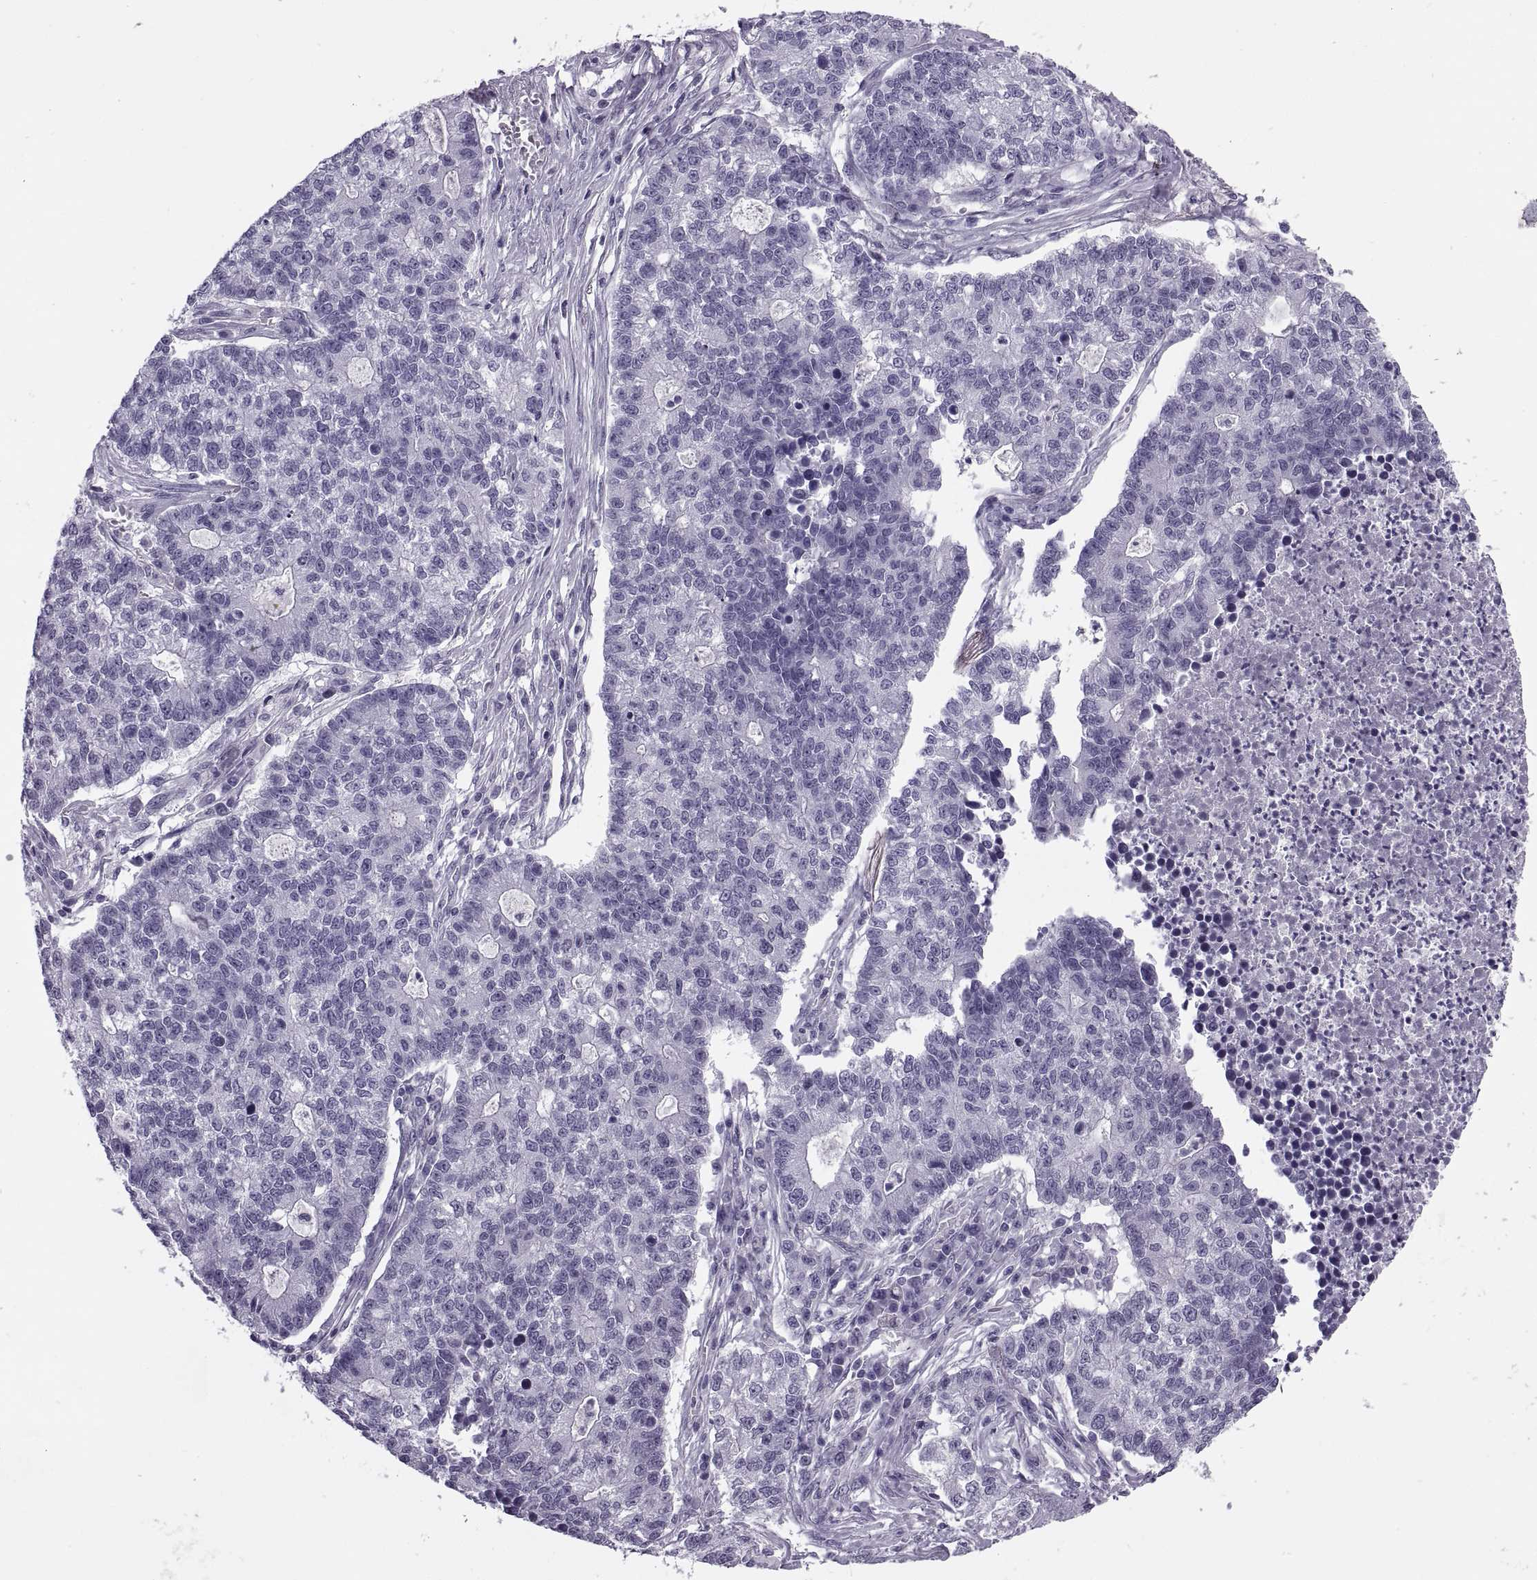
{"staining": {"intensity": "negative", "quantity": "none", "location": "none"}, "tissue": "lung cancer", "cell_type": "Tumor cells", "image_type": "cancer", "snomed": [{"axis": "morphology", "description": "Adenocarcinoma, NOS"}, {"axis": "topography", "description": "Lung"}], "caption": "Tumor cells are negative for protein expression in human lung cancer (adenocarcinoma).", "gene": "SYNGR4", "patient": {"sex": "male", "age": 57}}